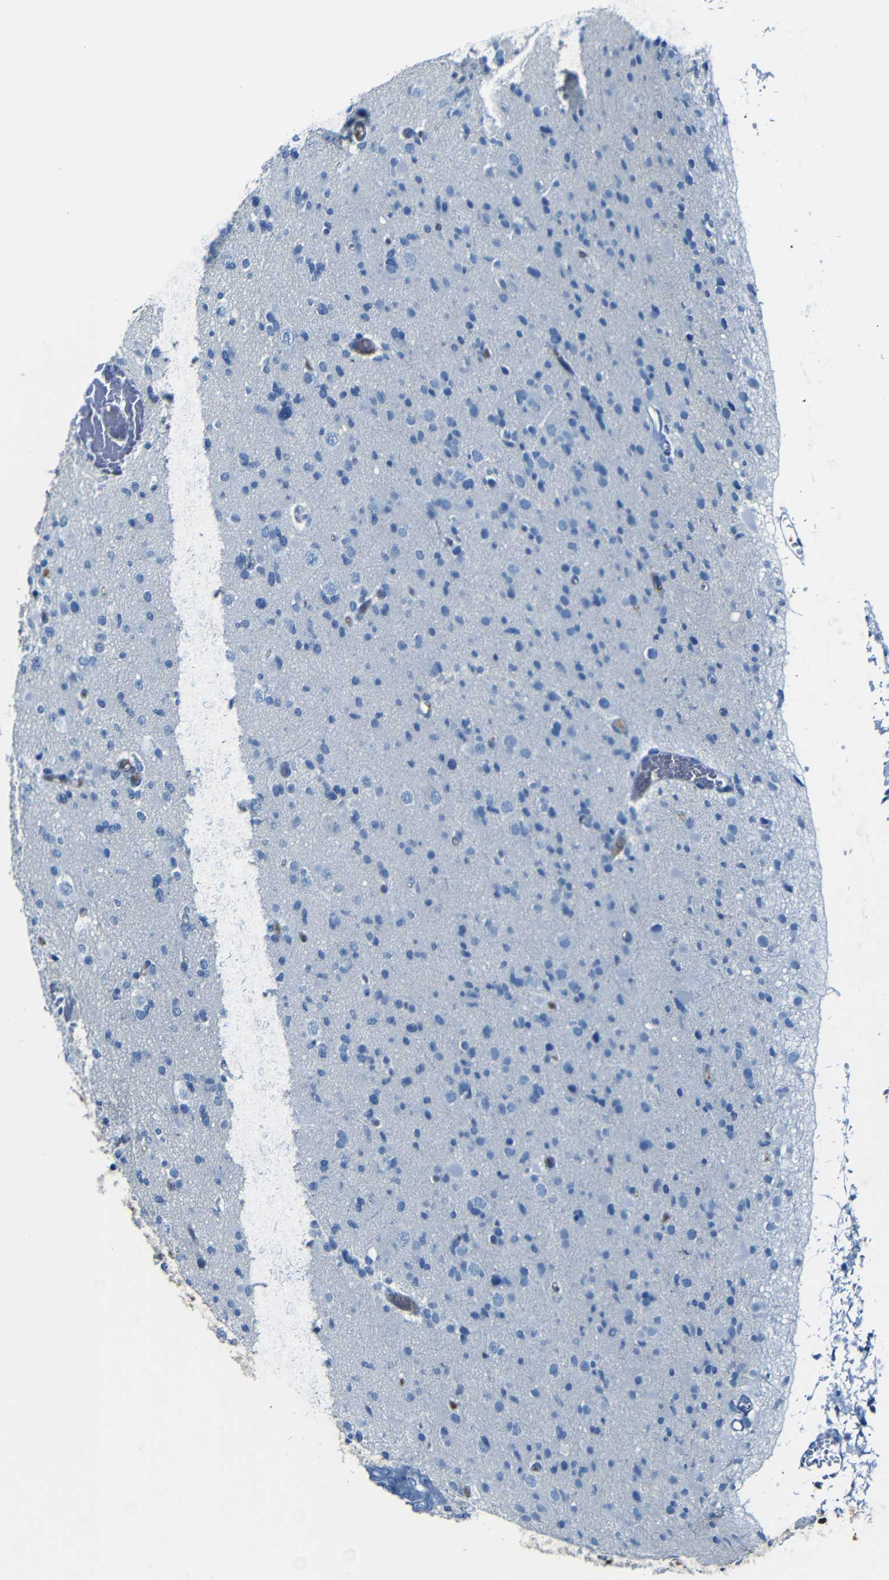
{"staining": {"intensity": "negative", "quantity": "none", "location": "none"}, "tissue": "glioma", "cell_type": "Tumor cells", "image_type": "cancer", "snomed": [{"axis": "morphology", "description": "Glioma, malignant, Low grade"}, {"axis": "topography", "description": "Brain"}], "caption": "This is an IHC image of glioma. There is no expression in tumor cells.", "gene": "SERPINA1", "patient": {"sex": "female", "age": 22}}